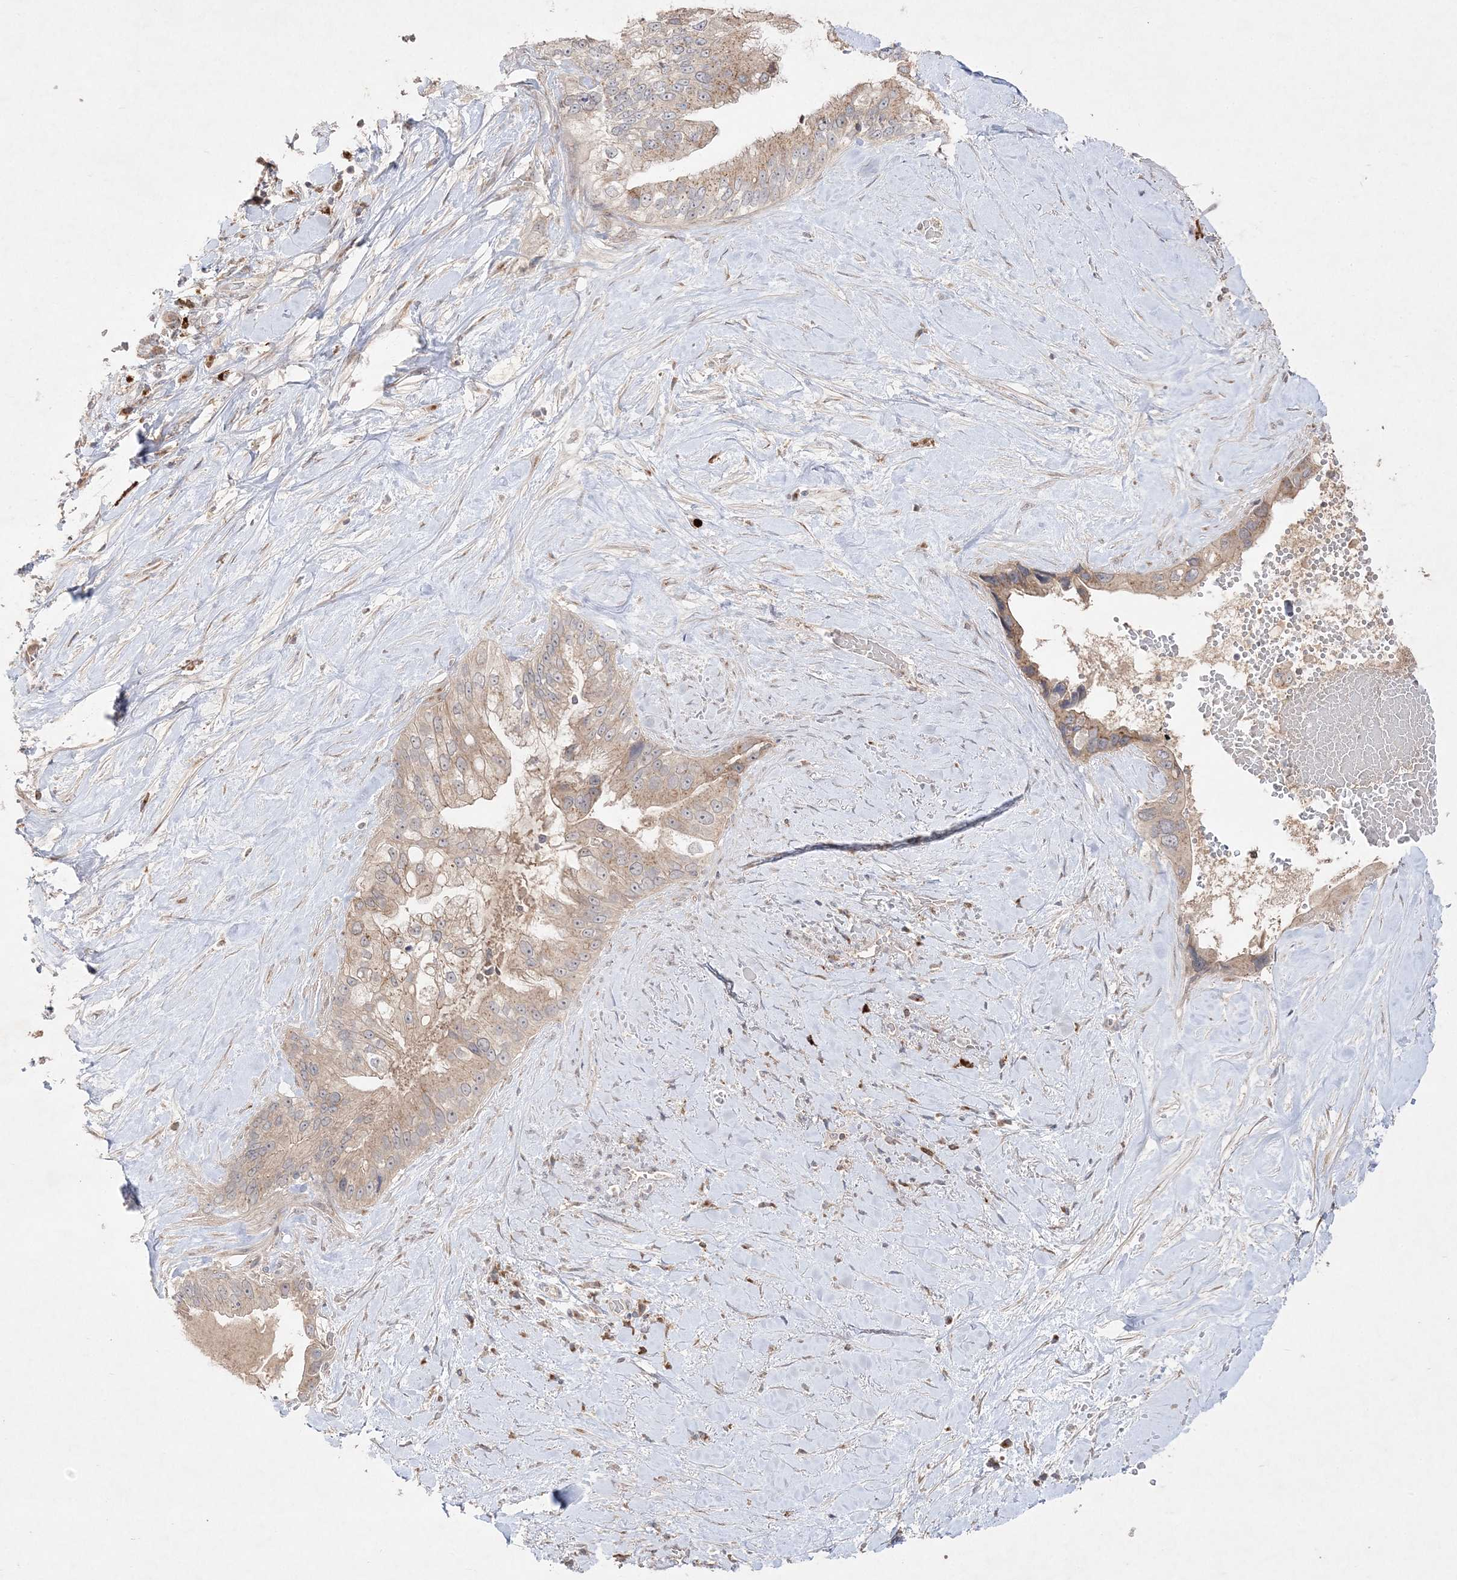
{"staining": {"intensity": "weak", "quantity": ">75%", "location": "cytoplasmic/membranous"}, "tissue": "pancreatic cancer", "cell_type": "Tumor cells", "image_type": "cancer", "snomed": [{"axis": "morphology", "description": "Inflammation, NOS"}, {"axis": "morphology", "description": "Adenocarcinoma, NOS"}, {"axis": "topography", "description": "Pancreas"}], "caption": "Immunohistochemistry (IHC) micrograph of human pancreatic cancer stained for a protein (brown), which shows low levels of weak cytoplasmic/membranous staining in approximately >75% of tumor cells.", "gene": "CLNK", "patient": {"sex": "female", "age": 56}}